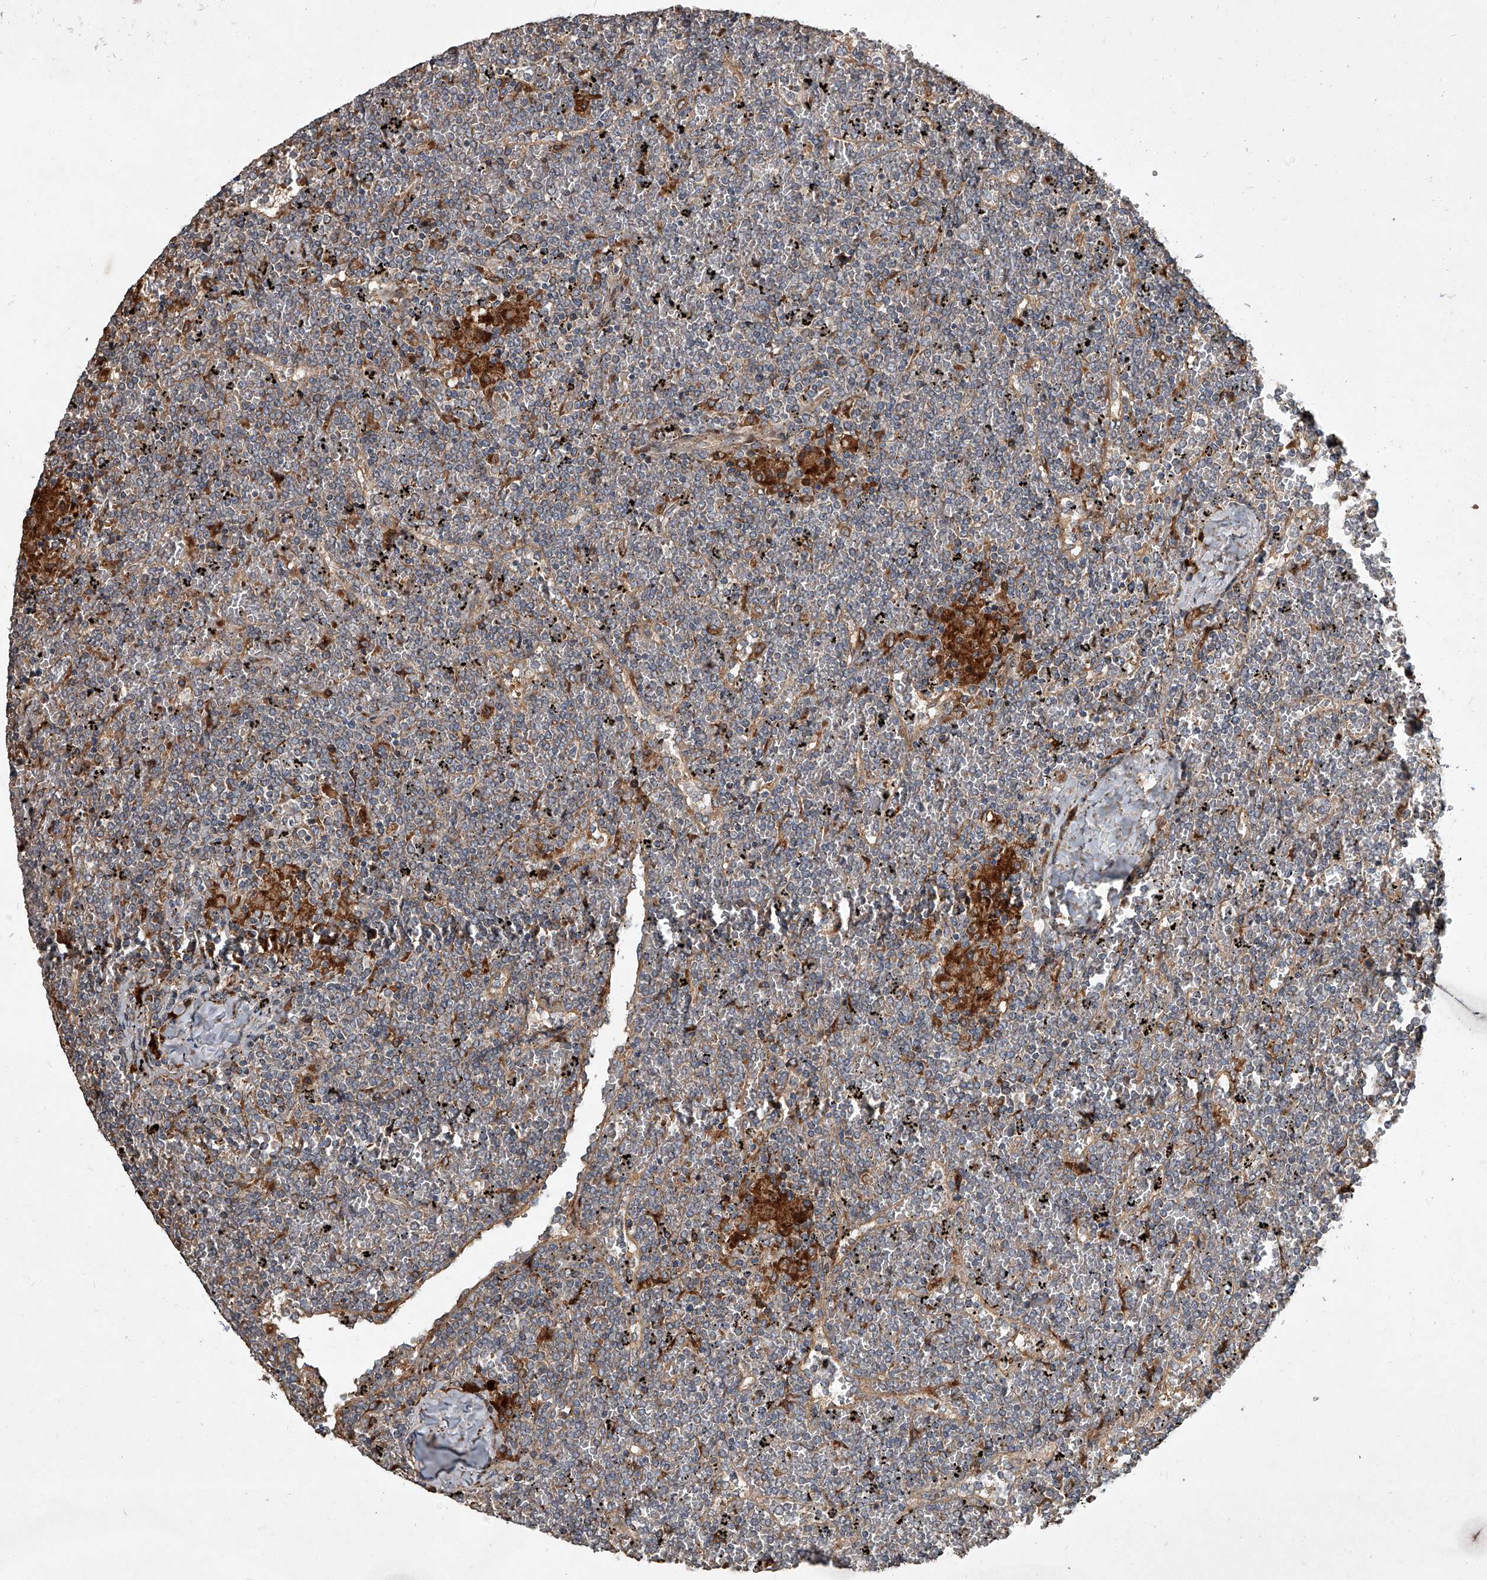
{"staining": {"intensity": "weak", "quantity": "<25%", "location": "cytoplasmic/membranous"}, "tissue": "lymphoma", "cell_type": "Tumor cells", "image_type": "cancer", "snomed": [{"axis": "morphology", "description": "Malignant lymphoma, non-Hodgkin's type, Low grade"}, {"axis": "topography", "description": "Spleen"}], "caption": "Immunohistochemical staining of malignant lymphoma, non-Hodgkin's type (low-grade) shows no significant staining in tumor cells.", "gene": "EVA1C", "patient": {"sex": "female", "age": 19}}